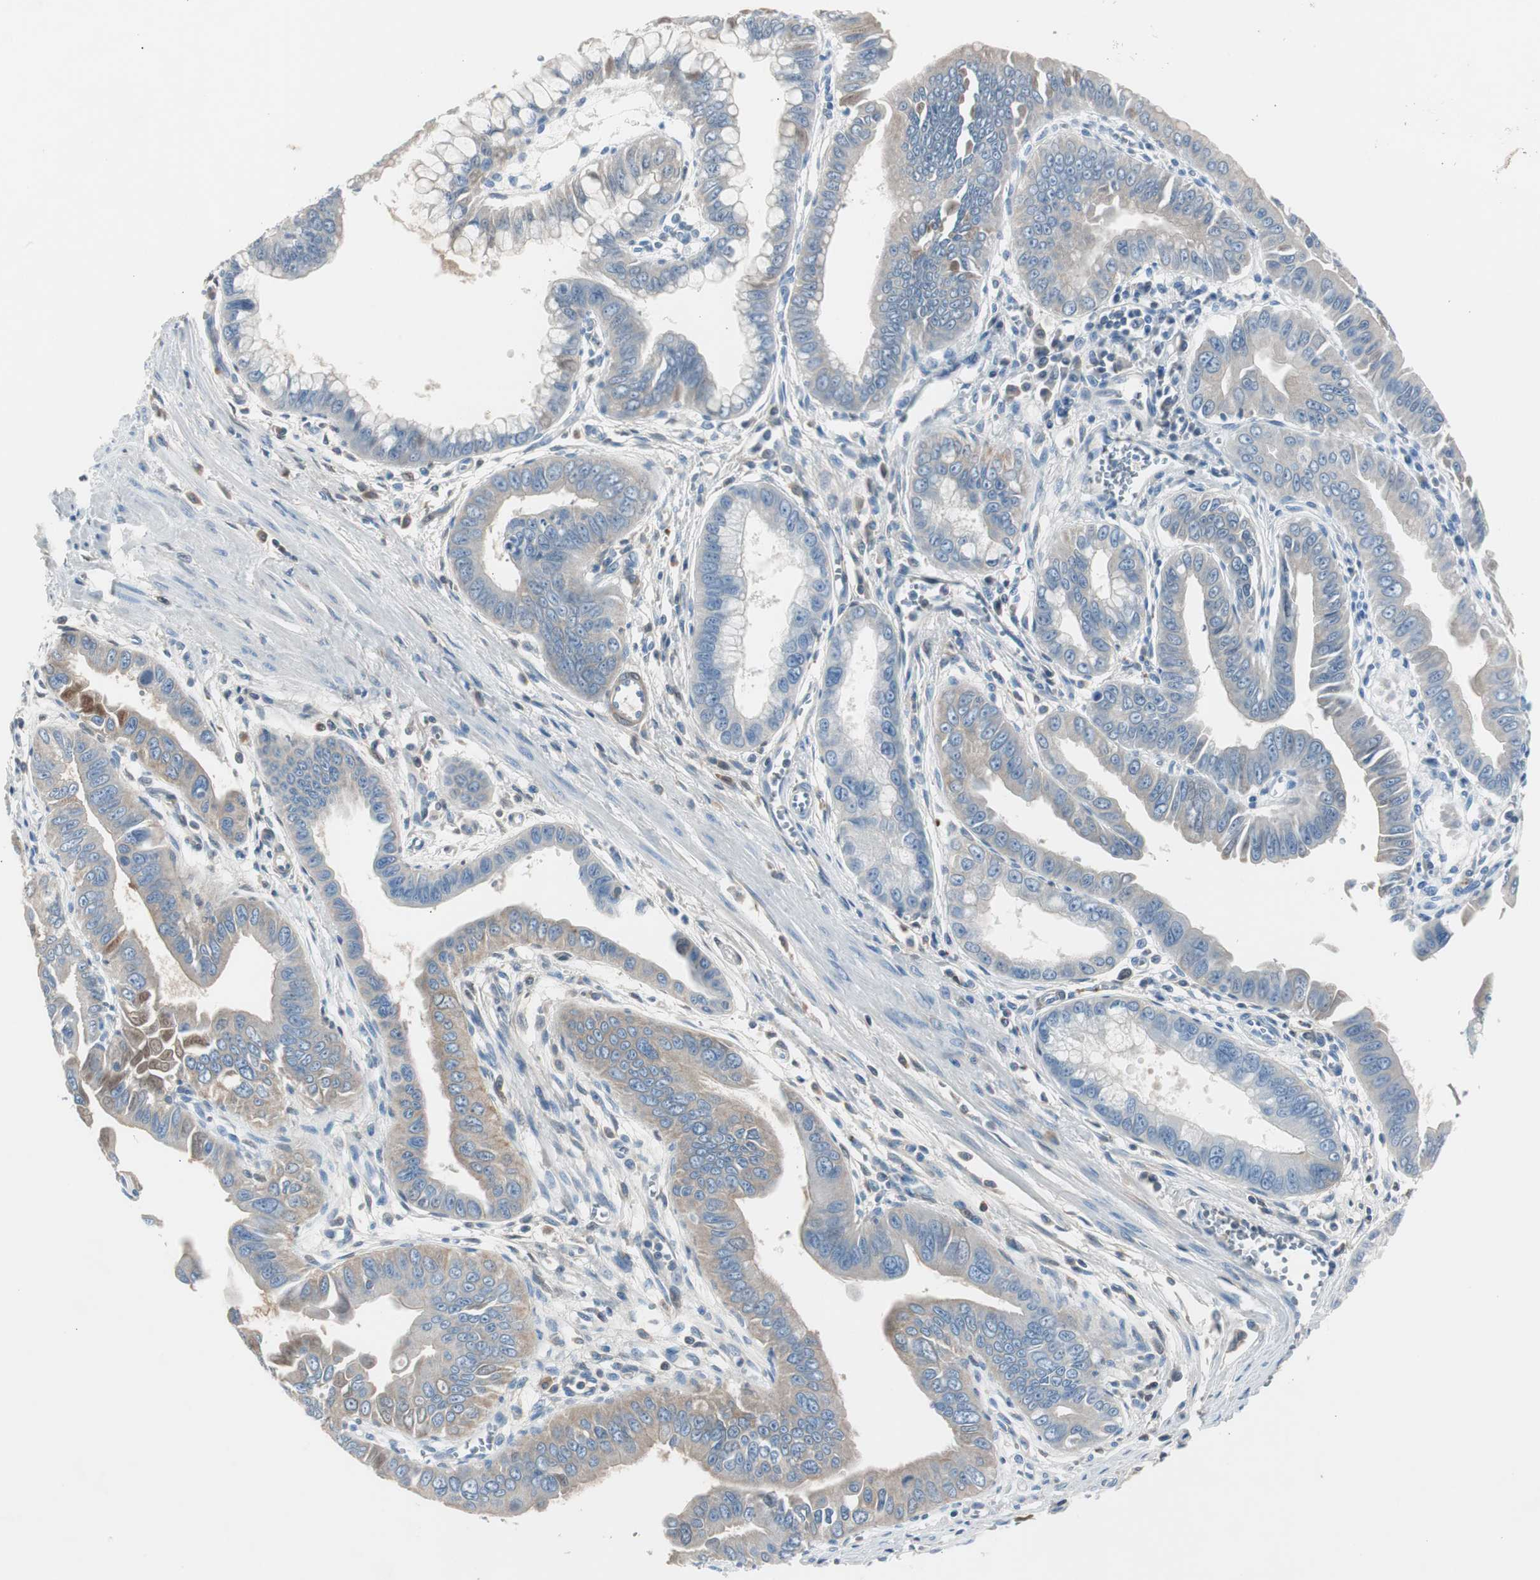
{"staining": {"intensity": "weak", "quantity": "25%-75%", "location": "cytoplasmic/membranous"}, "tissue": "pancreatic cancer", "cell_type": "Tumor cells", "image_type": "cancer", "snomed": [{"axis": "morphology", "description": "Normal tissue, NOS"}, {"axis": "topography", "description": "Lymph node"}], "caption": "DAB immunohistochemical staining of human pancreatic cancer displays weak cytoplasmic/membranous protein positivity in approximately 25%-75% of tumor cells.", "gene": "SERPINF1", "patient": {"sex": "male", "age": 50}}